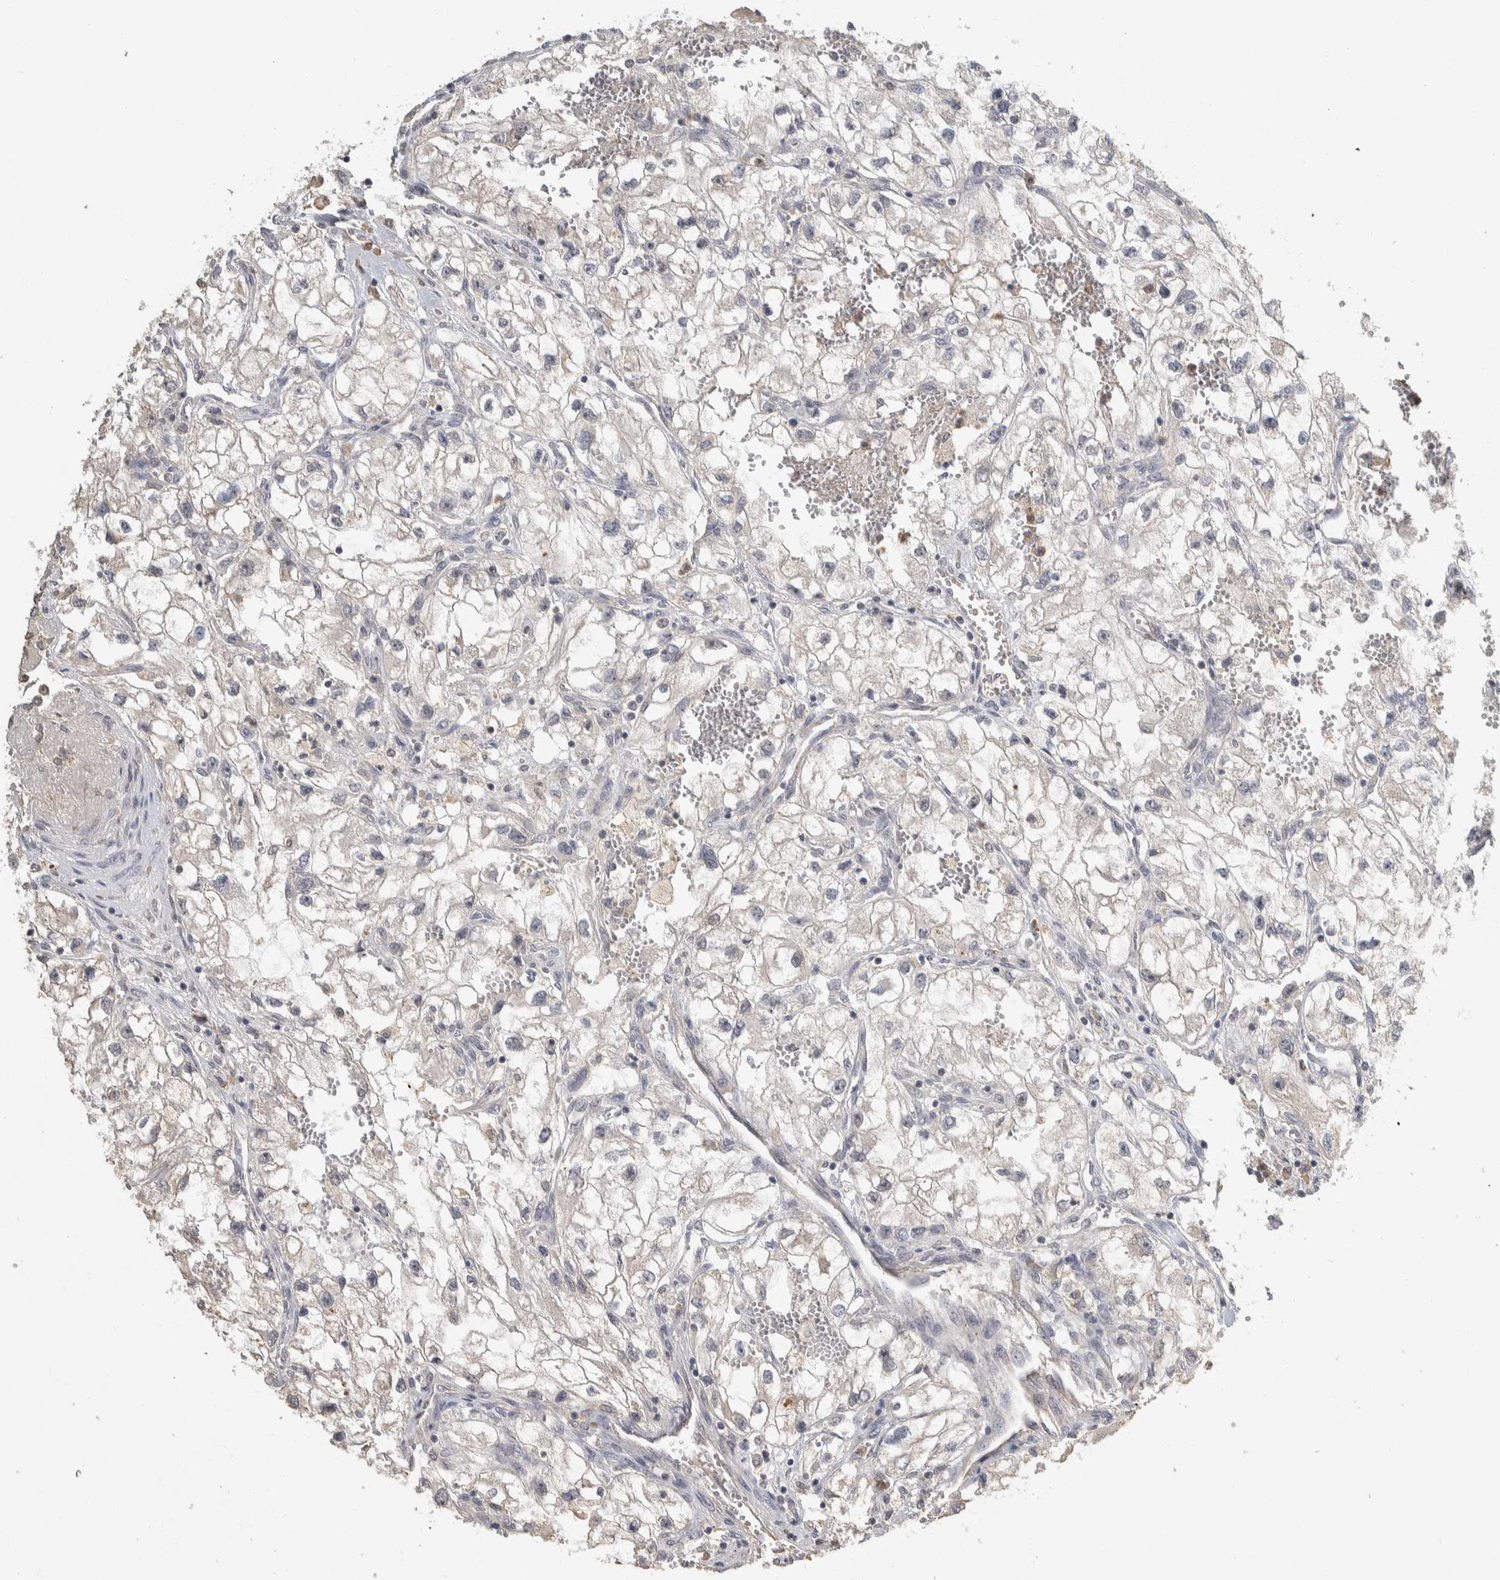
{"staining": {"intensity": "negative", "quantity": "none", "location": "none"}, "tissue": "renal cancer", "cell_type": "Tumor cells", "image_type": "cancer", "snomed": [{"axis": "morphology", "description": "Adenocarcinoma, NOS"}, {"axis": "topography", "description": "Kidney"}], "caption": "High power microscopy photomicrograph of an immunohistochemistry (IHC) micrograph of renal cancer (adenocarcinoma), revealing no significant positivity in tumor cells.", "gene": "EIF3H", "patient": {"sex": "female", "age": 70}}